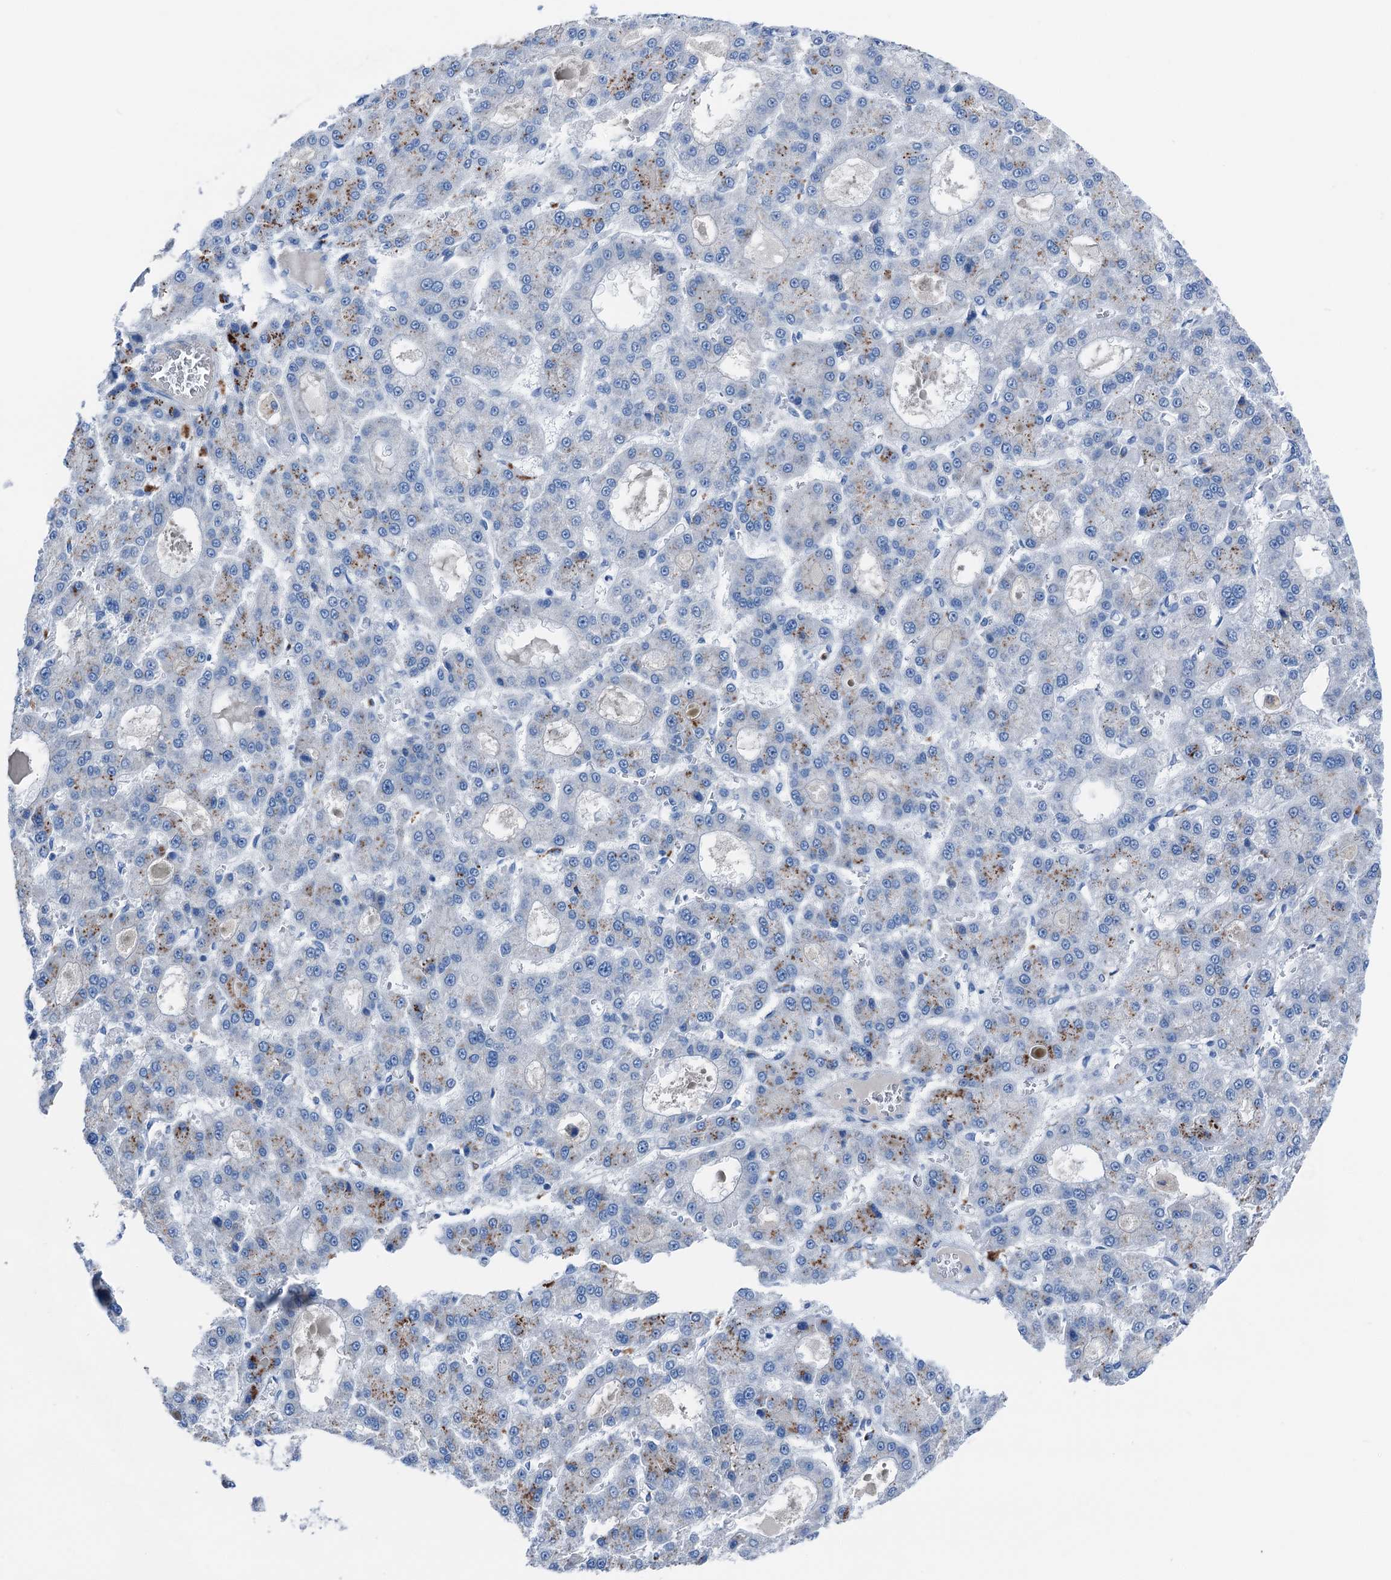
{"staining": {"intensity": "moderate", "quantity": "<25%", "location": "cytoplasmic/membranous"}, "tissue": "liver cancer", "cell_type": "Tumor cells", "image_type": "cancer", "snomed": [{"axis": "morphology", "description": "Carcinoma, Hepatocellular, NOS"}, {"axis": "topography", "description": "Liver"}], "caption": "Human hepatocellular carcinoma (liver) stained with a protein marker shows moderate staining in tumor cells.", "gene": "C1QTNF4", "patient": {"sex": "male", "age": 70}}